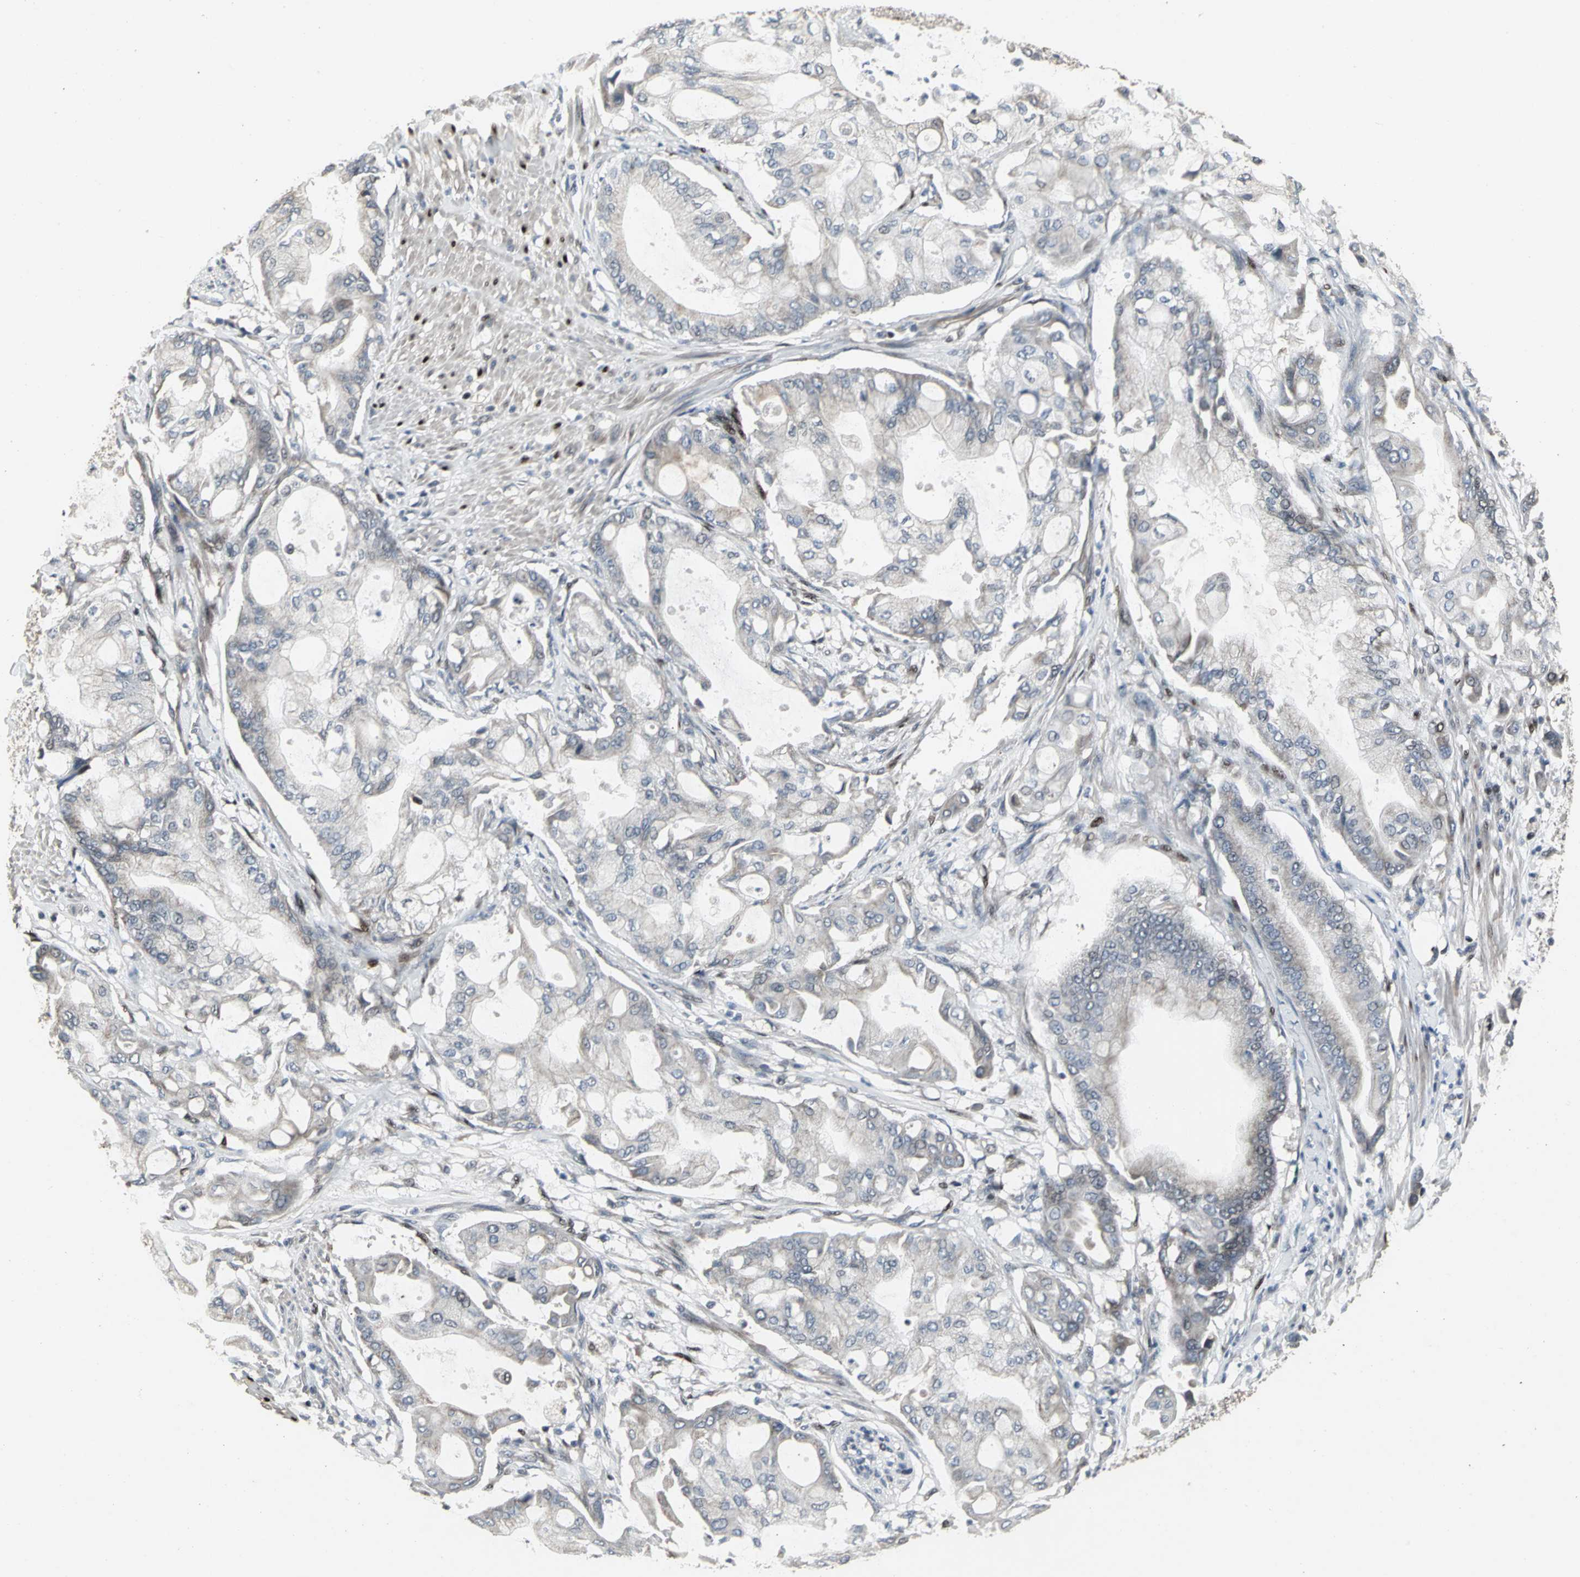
{"staining": {"intensity": "weak", "quantity": "<25%", "location": "cytoplasmic/membranous"}, "tissue": "pancreatic cancer", "cell_type": "Tumor cells", "image_type": "cancer", "snomed": [{"axis": "morphology", "description": "Adenocarcinoma, NOS"}, {"axis": "morphology", "description": "Adenocarcinoma, metastatic, NOS"}, {"axis": "topography", "description": "Lymph node"}, {"axis": "topography", "description": "Pancreas"}, {"axis": "topography", "description": "Duodenum"}], "caption": "This micrograph is of pancreatic cancer (adenocarcinoma) stained with IHC to label a protein in brown with the nuclei are counter-stained blue. There is no staining in tumor cells.", "gene": "SRF", "patient": {"sex": "female", "age": 64}}